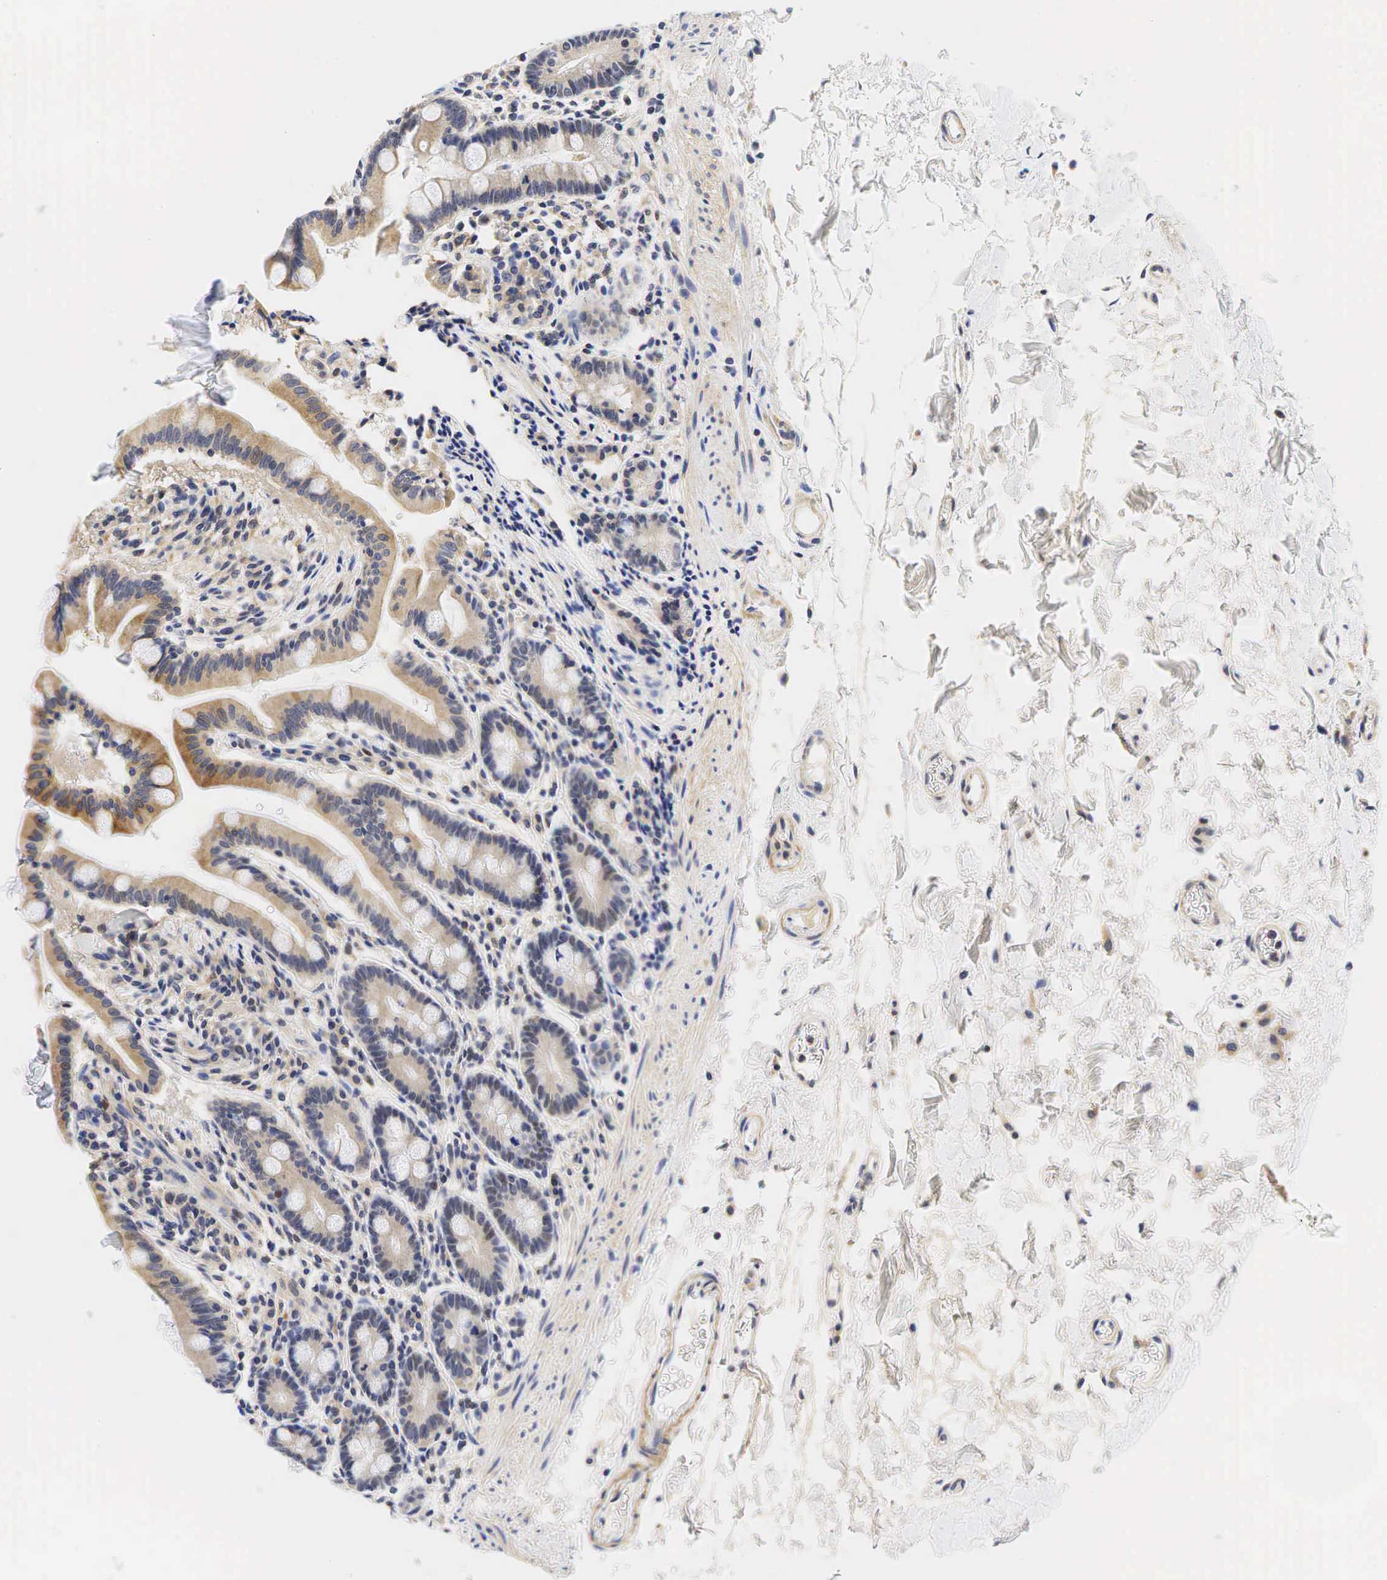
{"staining": {"intensity": "weak", "quantity": "25%-75%", "location": "cytoplasmic/membranous"}, "tissue": "duodenum", "cell_type": "Glandular cells", "image_type": "normal", "snomed": [{"axis": "morphology", "description": "Normal tissue, NOS"}, {"axis": "topography", "description": "Duodenum"}], "caption": "Protein analysis of unremarkable duodenum shows weak cytoplasmic/membranous positivity in approximately 25%-75% of glandular cells. (DAB IHC with brightfield microscopy, high magnification).", "gene": "CCND1", "patient": {"sex": "female", "age": 77}}